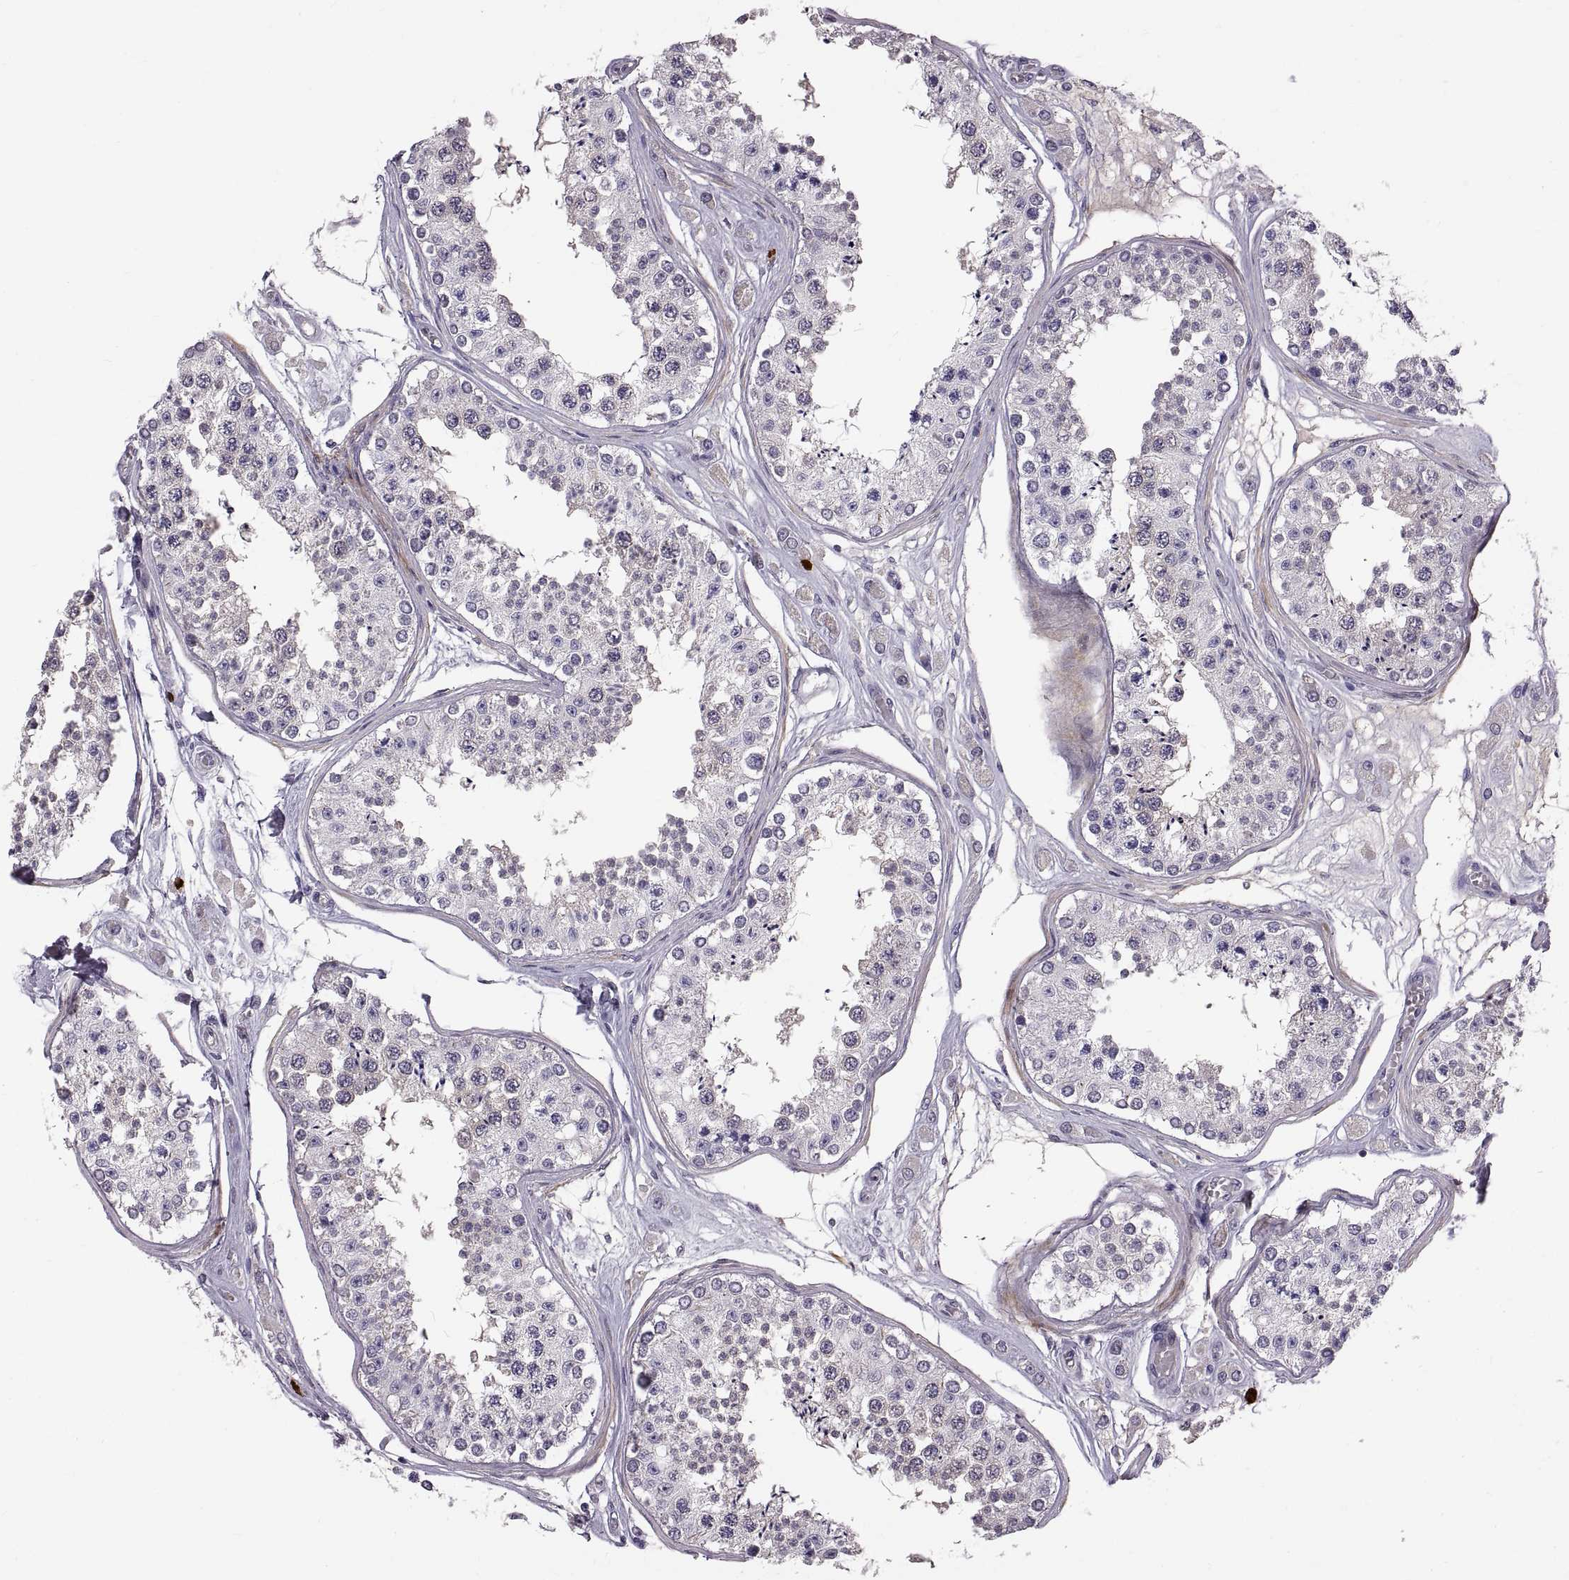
{"staining": {"intensity": "negative", "quantity": "none", "location": "none"}, "tissue": "testis", "cell_type": "Cells in seminiferous ducts", "image_type": "normal", "snomed": [{"axis": "morphology", "description": "Normal tissue, NOS"}, {"axis": "topography", "description": "Testis"}], "caption": "IHC photomicrograph of normal testis: testis stained with DAB (3,3'-diaminobenzidine) displays no significant protein staining in cells in seminiferous ducts. The staining was performed using DAB to visualize the protein expression in brown, while the nuclei were stained in blue with hematoxylin (Magnification: 20x).", "gene": "WFDC8", "patient": {"sex": "male", "age": 25}}